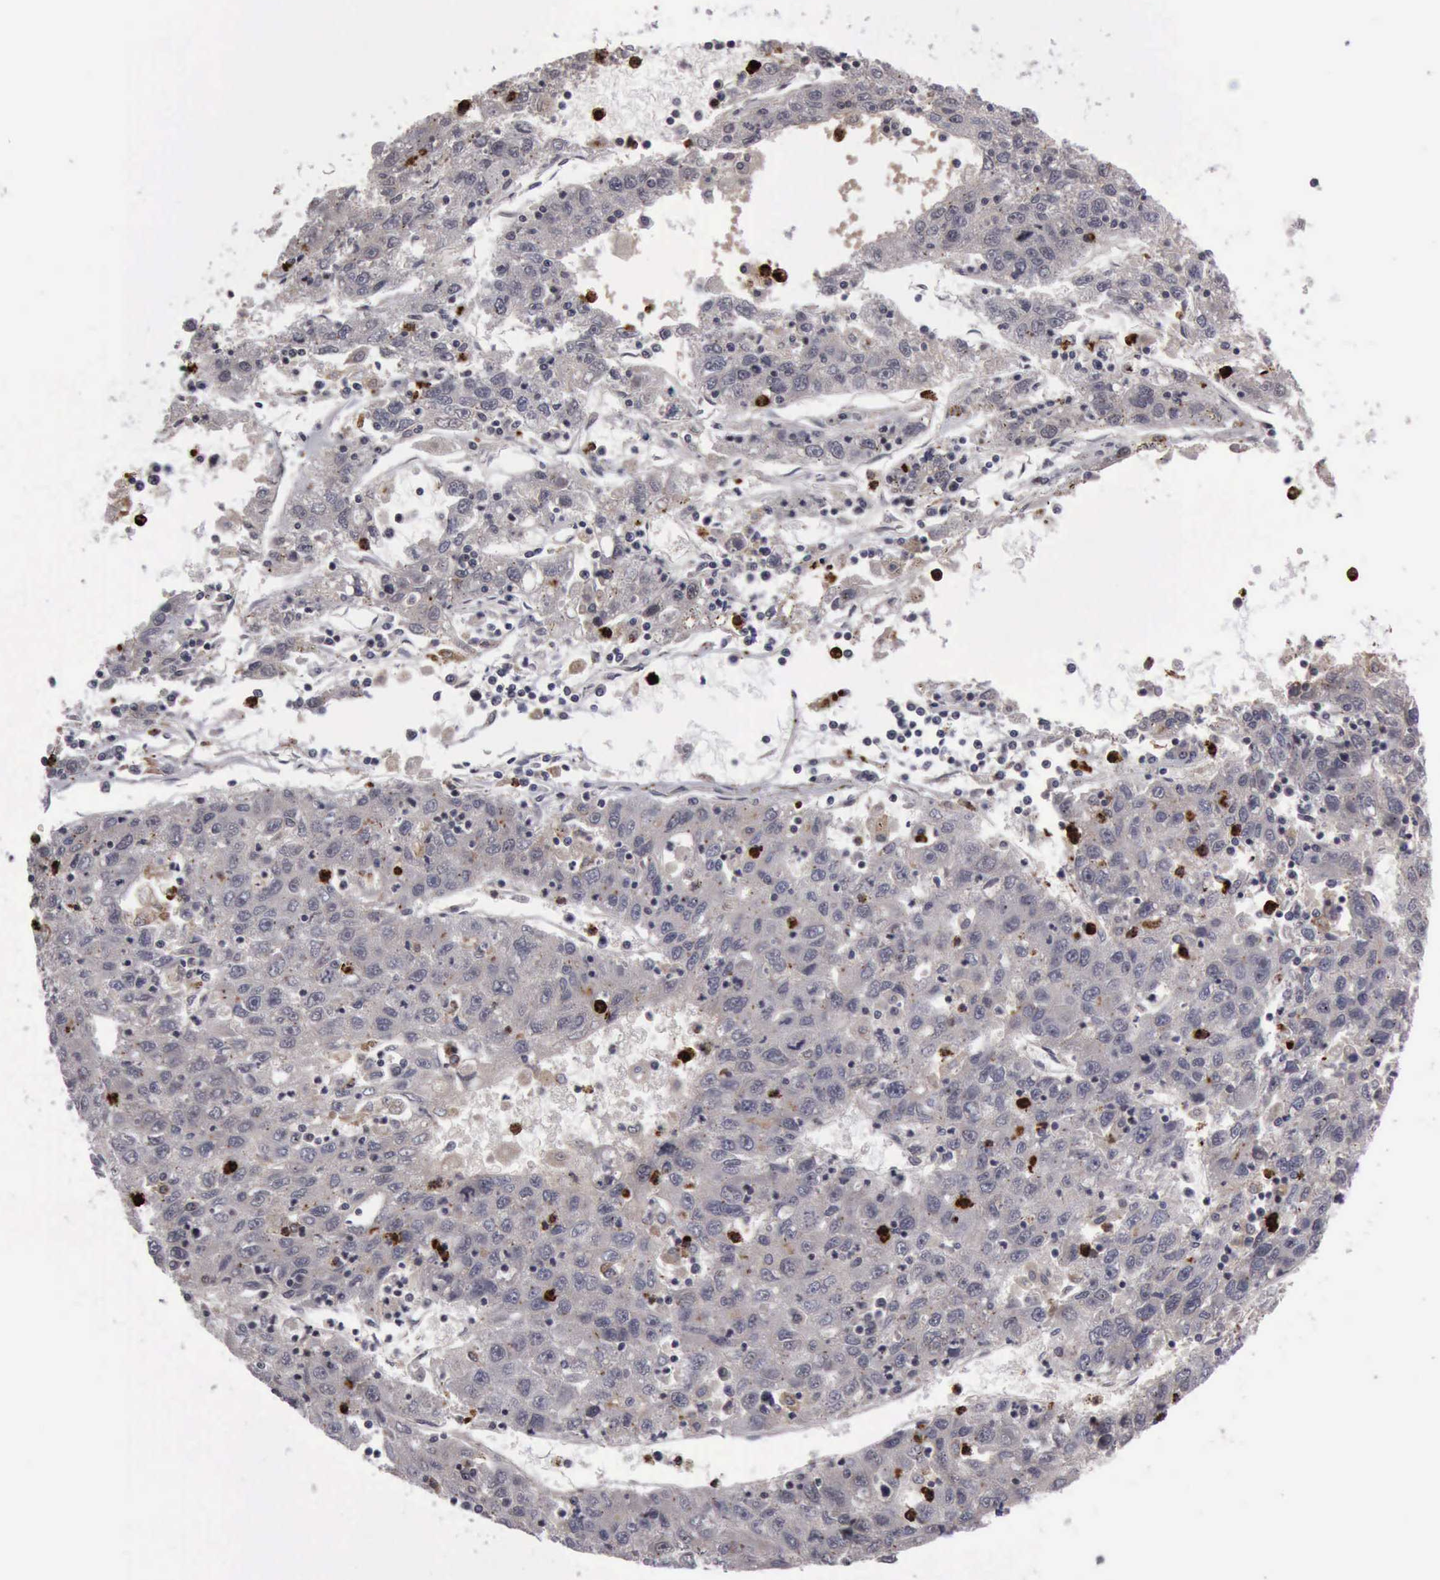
{"staining": {"intensity": "negative", "quantity": "none", "location": "none"}, "tissue": "liver cancer", "cell_type": "Tumor cells", "image_type": "cancer", "snomed": [{"axis": "morphology", "description": "Carcinoma, Hepatocellular, NOS"}, {"axis": "topography", "description": "Liver"}], "caption": "IHC micrograph of neoplastic tissue: liver cancer (hepatocellular carcinoma) stained with DAB reveals no significant protein expression in tumor cells.", "gene": "MMP9", "patient": {"sex": "male", "age": 49}}